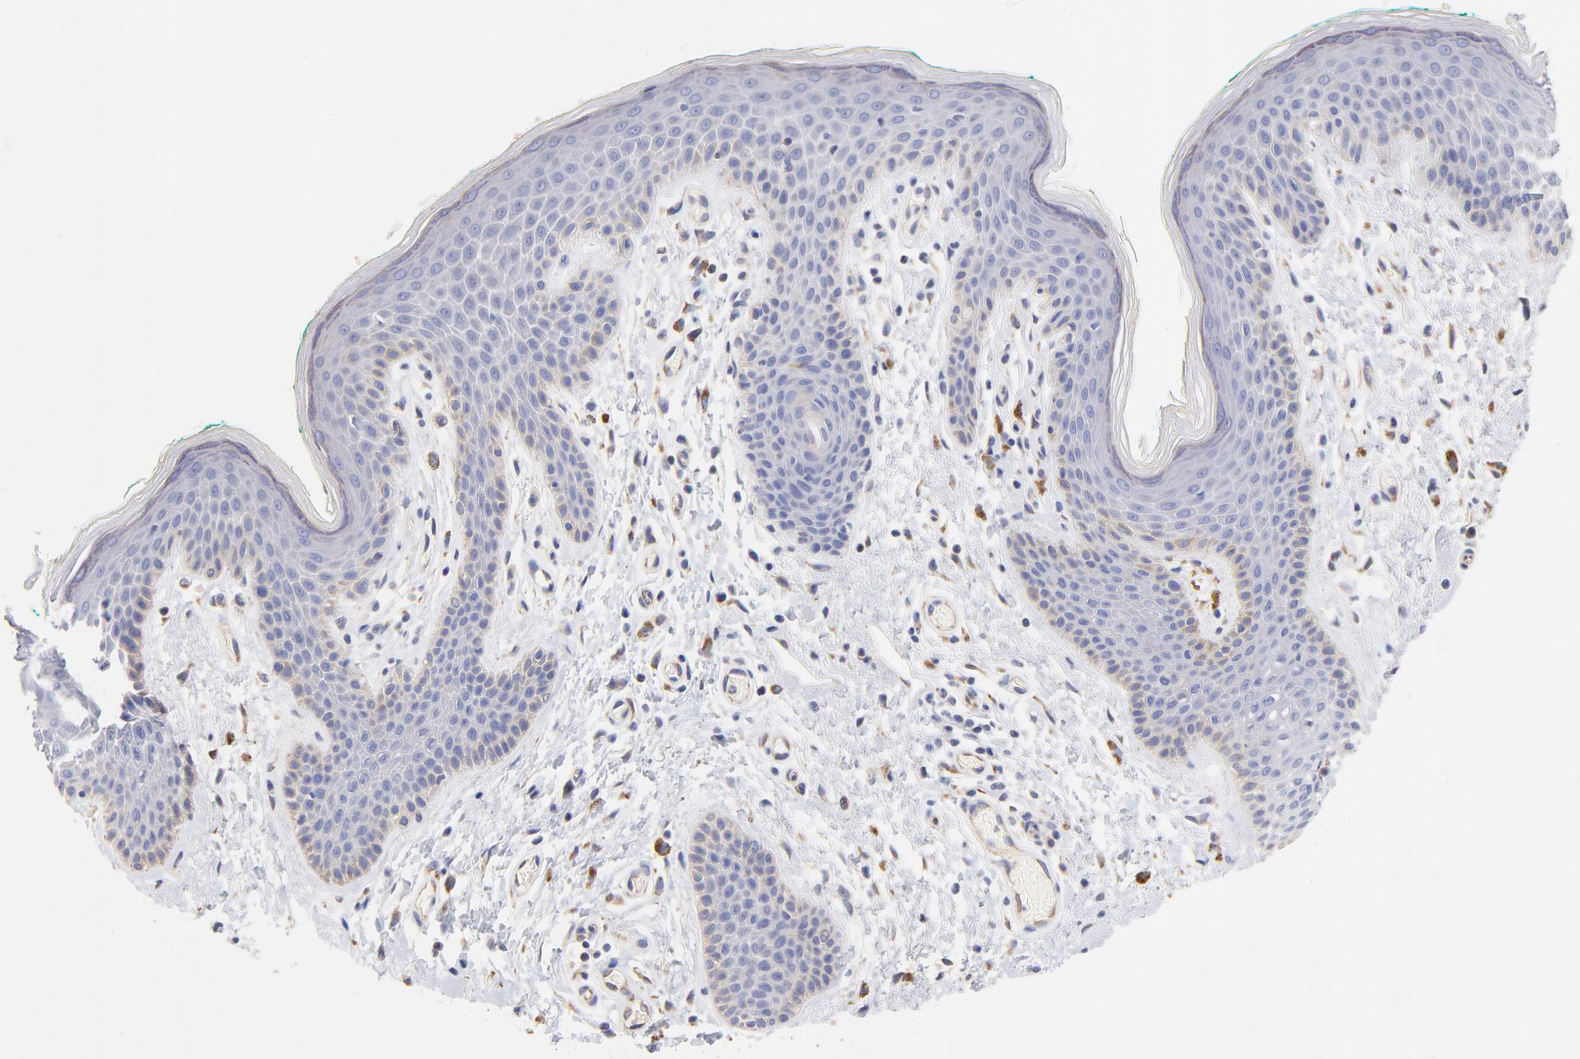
{"staining": {"intensity": "weak", "quantity": "25%-75%", "location": "cytoplasmic/membranous"}, "tissue": "skin", "cell_type": "Epidermal cells", "image_type": "normal", "snomed": [{"axis": "morphology", "description": "Normal tissue, NOS"}, {"axis": "topography", "description": "Anal"}], "caption": "Normal skin was stained to show a protein in brown. There is low levels of weak cytoplasmic/membranous positivity in about 25%-75% of epidermal cells. (Stains: DAB in brown, nuclei in blue, Microscopy: brightfield microscopy at high magnification).", "gene": "HS3ST1", "patient": {"sex": "male", "age": 74}}